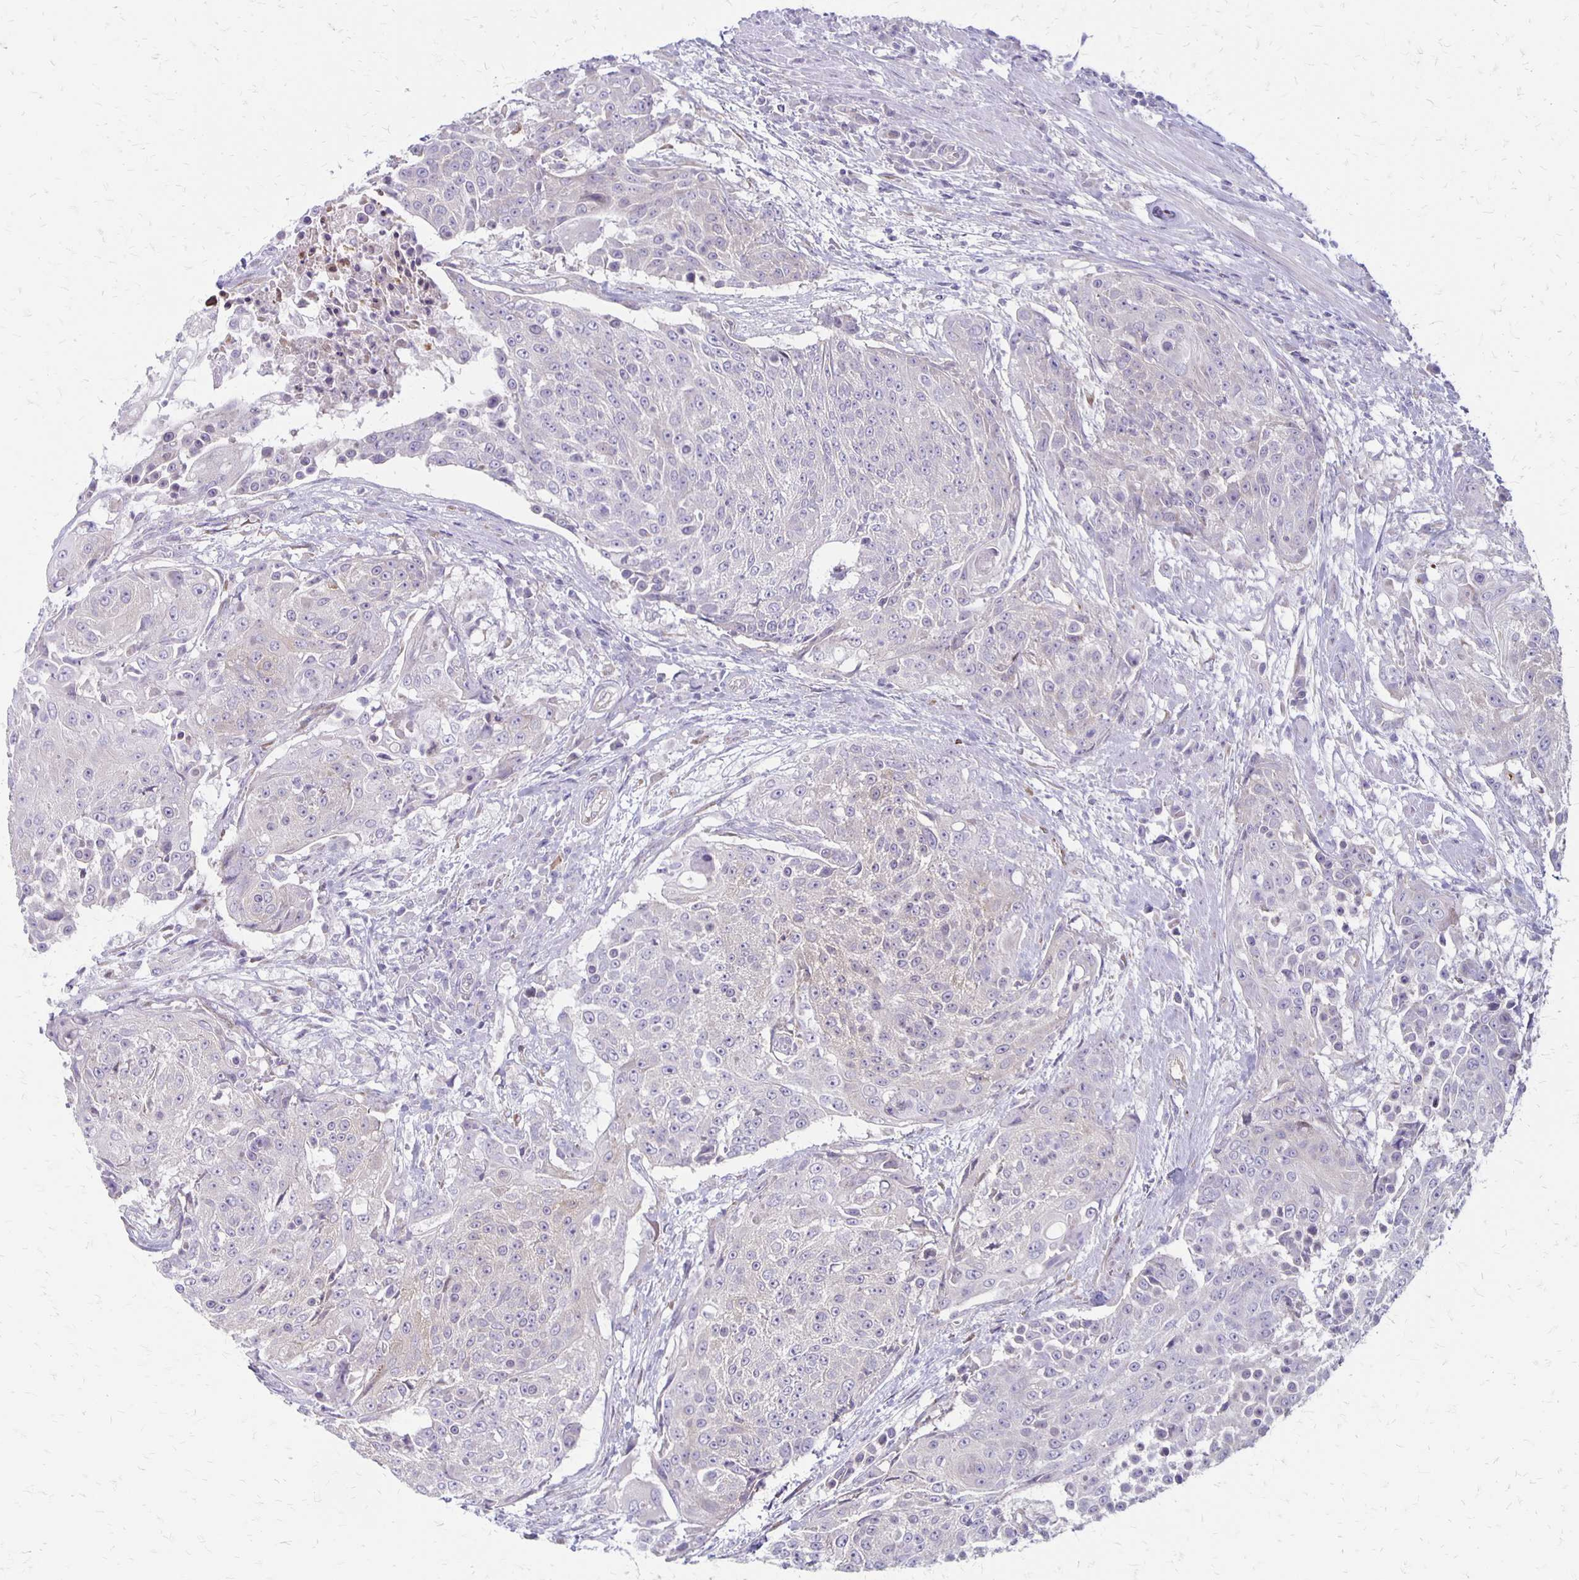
{"staining": {"intensity": "negative", "quantity": "none", "location": "none"}, "tissue": "urothelial cancer", "cell_type": "Tumor cells", "image_type": "cancer", "snomed": [{"axis": "morphology", "description": "Urothelial carcinoma, High grade"}, {"axis": "topography", "description": "Urinary bladder"}], "caption": "There is no significant staining in tumor cells of high-grade urothelial carcinoma. Brightfield microscopy of IHC stained with DAB (brown) and hematoxylin (blue), captured at high magnification.", "gene": "HOMER1", "patient": {"sex": "female", "age": 63}}